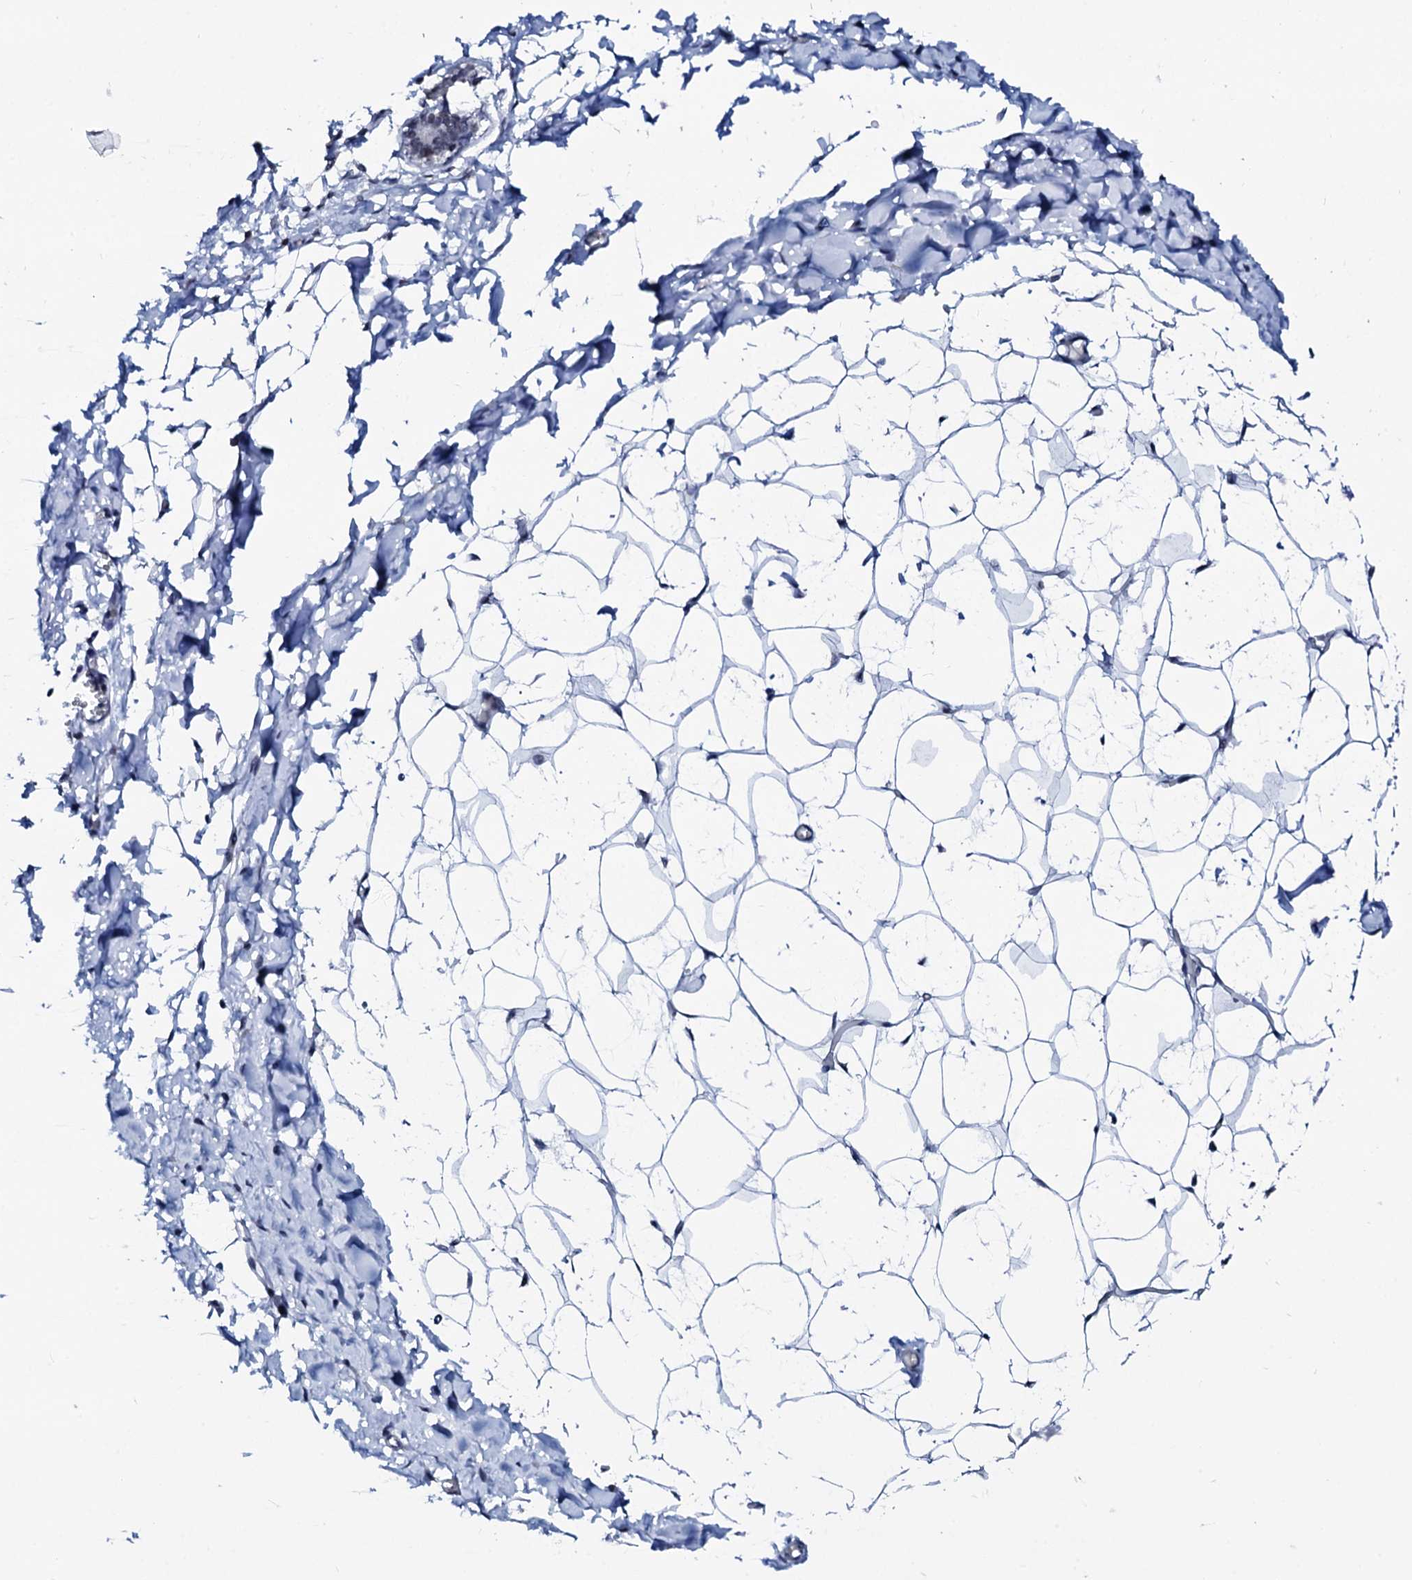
{"staining": {"intensity": "negative", "quantity": "none", "location": "none"}, "tissue": "breast", "cell_type": "Adipocytes", "image_type": "normal", "snomed": [{"axis": "morphology", "description": "Normal tissue, NOS"}, {"axis": "topography", "description": "Breast"}], "caption": "Protein analysis of unremarkable breast reveals no significant staining in adipocytes. (DAB (3,3'-diaminobenzidine) immunohistochemistry, high magnification).", "gene": "SPATA19", "patient": {"sex": "female", "age": 27}}